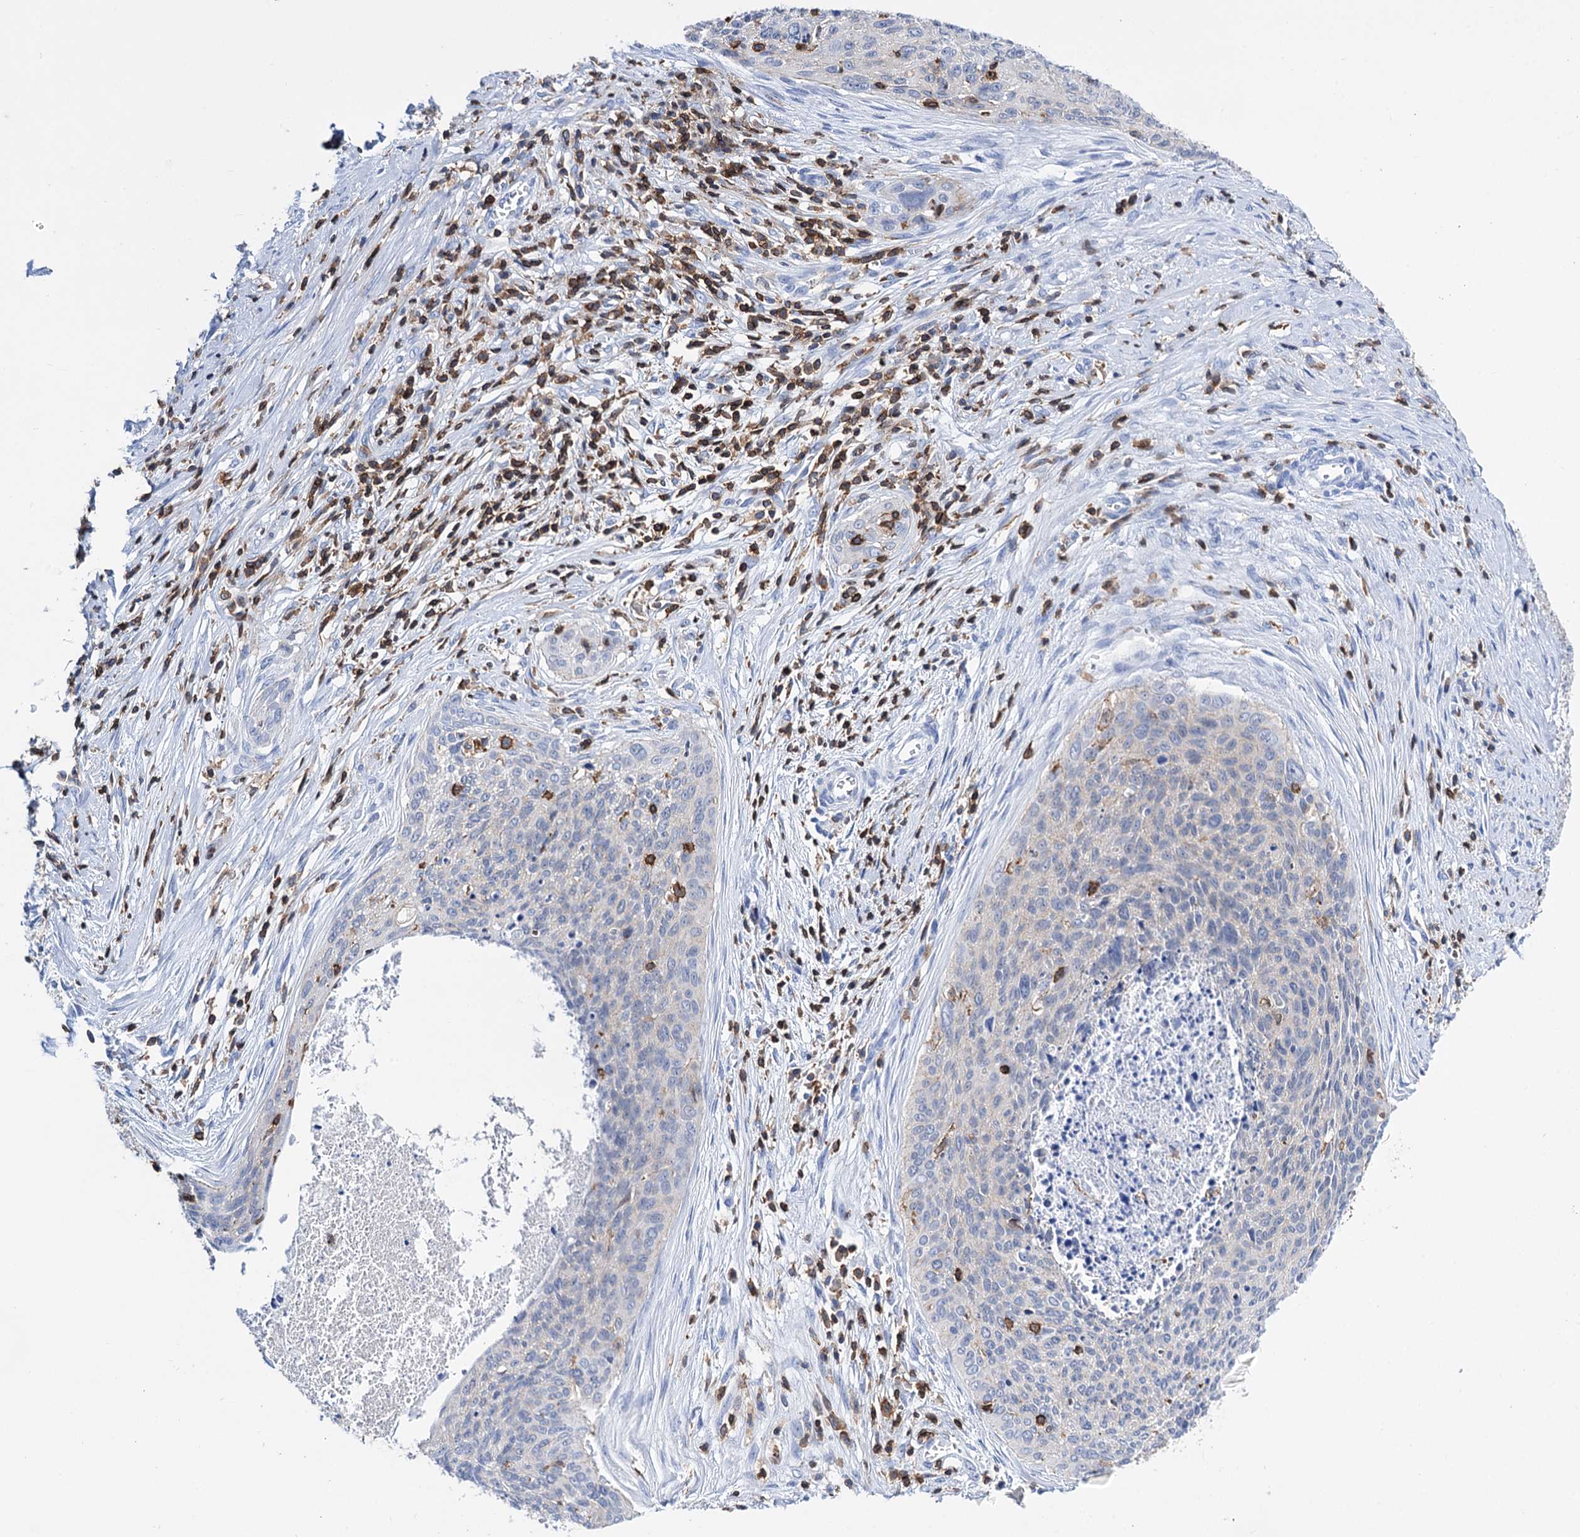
{"staining": {"intensity": "negative", "quantity": "none", "location": "none"}, "tissue": "cervical cancer", "cell_type": "Tumor cells", "image_type": "cancer", "snomed": [{"axis": "morphology", "description": "Squamous cell carcinoma, NOS"}, {"axis": "topography", "description": "Cervix"}], "caption": "Immunohistochemistry micrograph of neoplastic tissue: cervical cancer (squamous cell carcinoma) stained with DAB shows no significant protein staining in tumor cells.", "gene": "DEF6", "patient": {"sex": "female", "age": 55}}